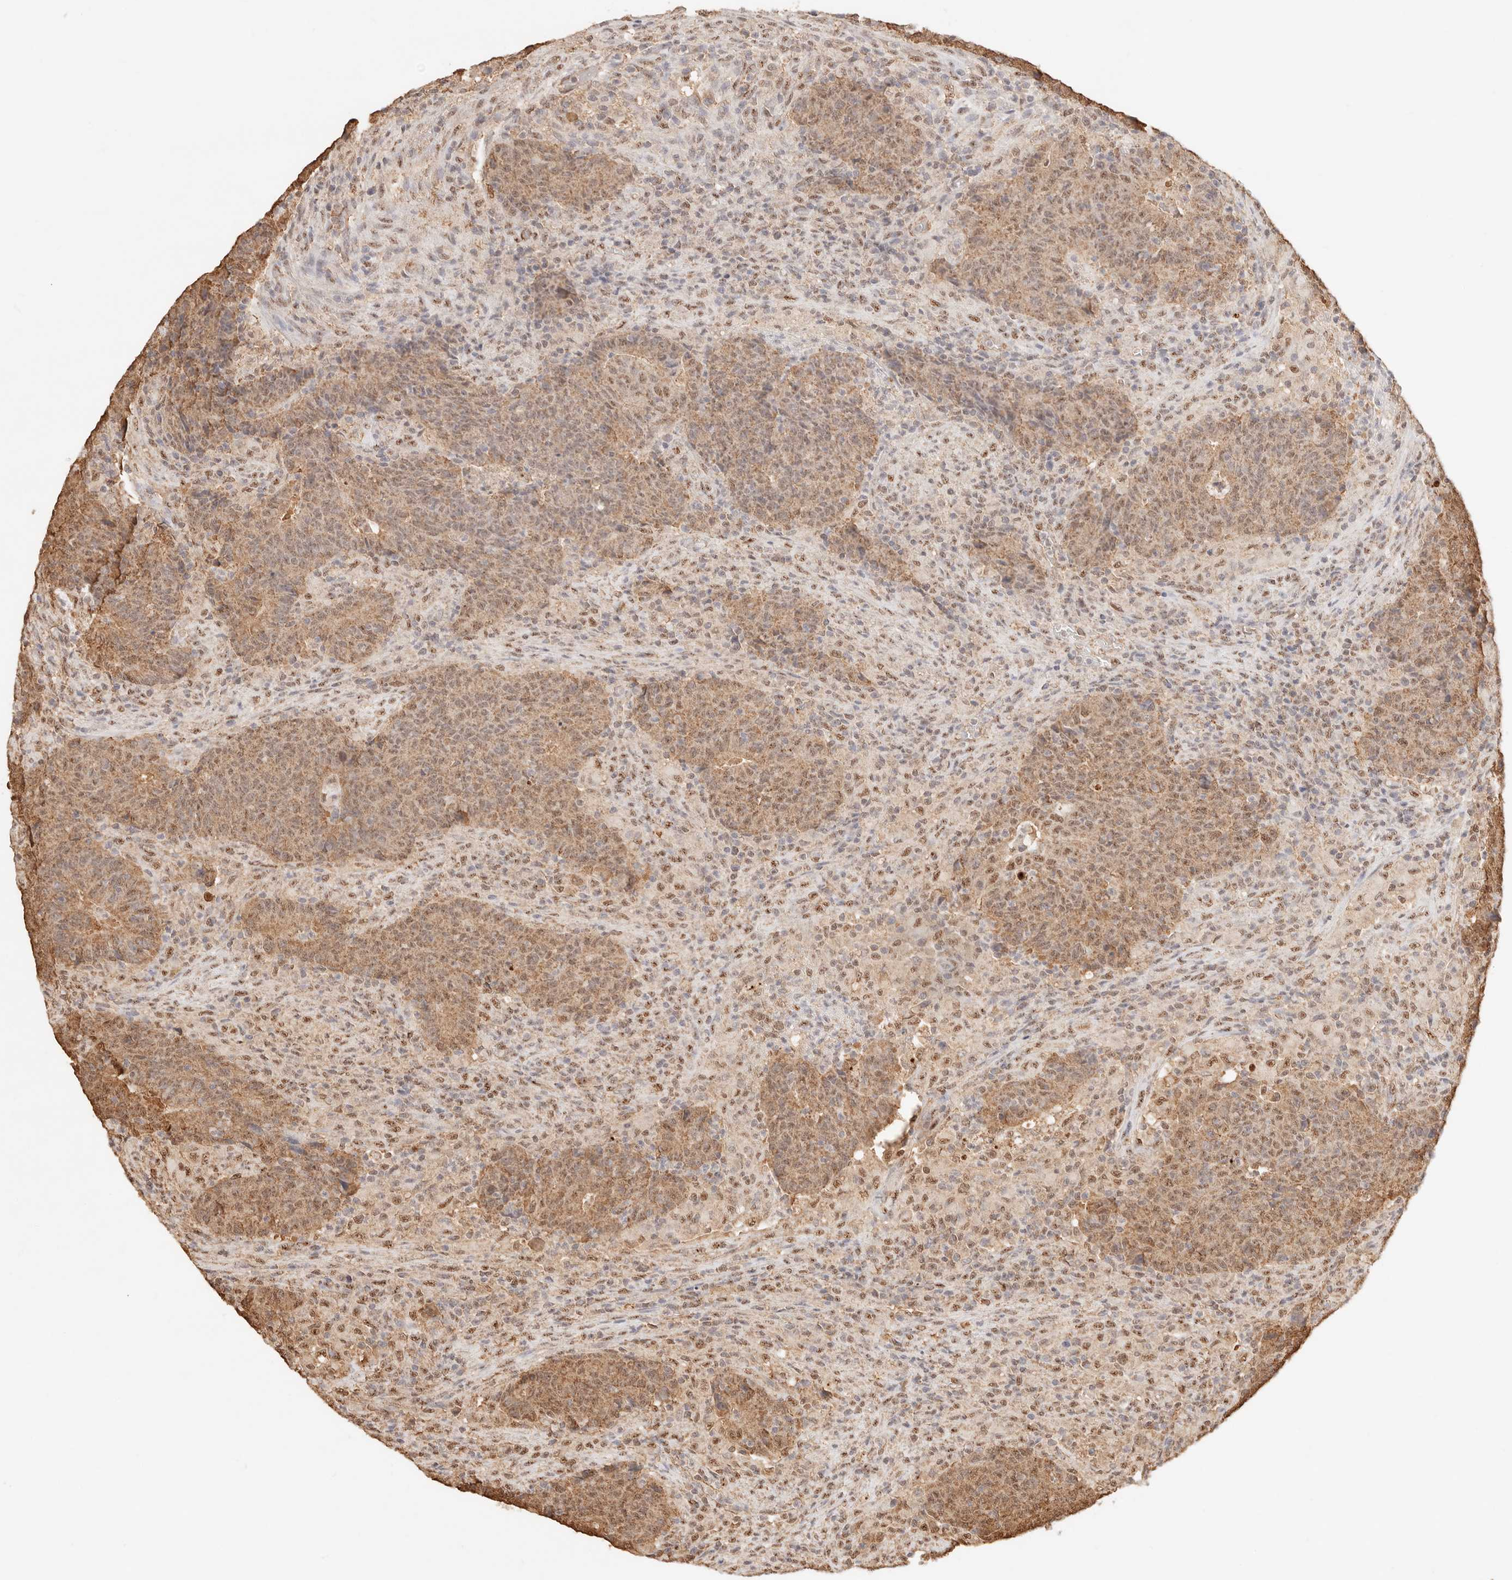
{"staining": {"intensity": "moderate", "quantity": ">75%", "location": "cytoplasmic/membranous,nuclear"}, "tissue": "colorectal cancer", "cell_type": "Tumor cells", "image_type": "cancer", "snomed": [{"axis": "morphology", "description": "Adenocarcinoma, NOS"}, {"axis": "topography", "description": "Colon"}], "caption": "Protein staining demonstrates moderate cytoplasmic/membranous and nuclear positivity in approximately >75% of tumor cells in colorectal adenocarcinoma.", "gene": "IL1R2", "patient": {"sex": "female", "age": 75}}